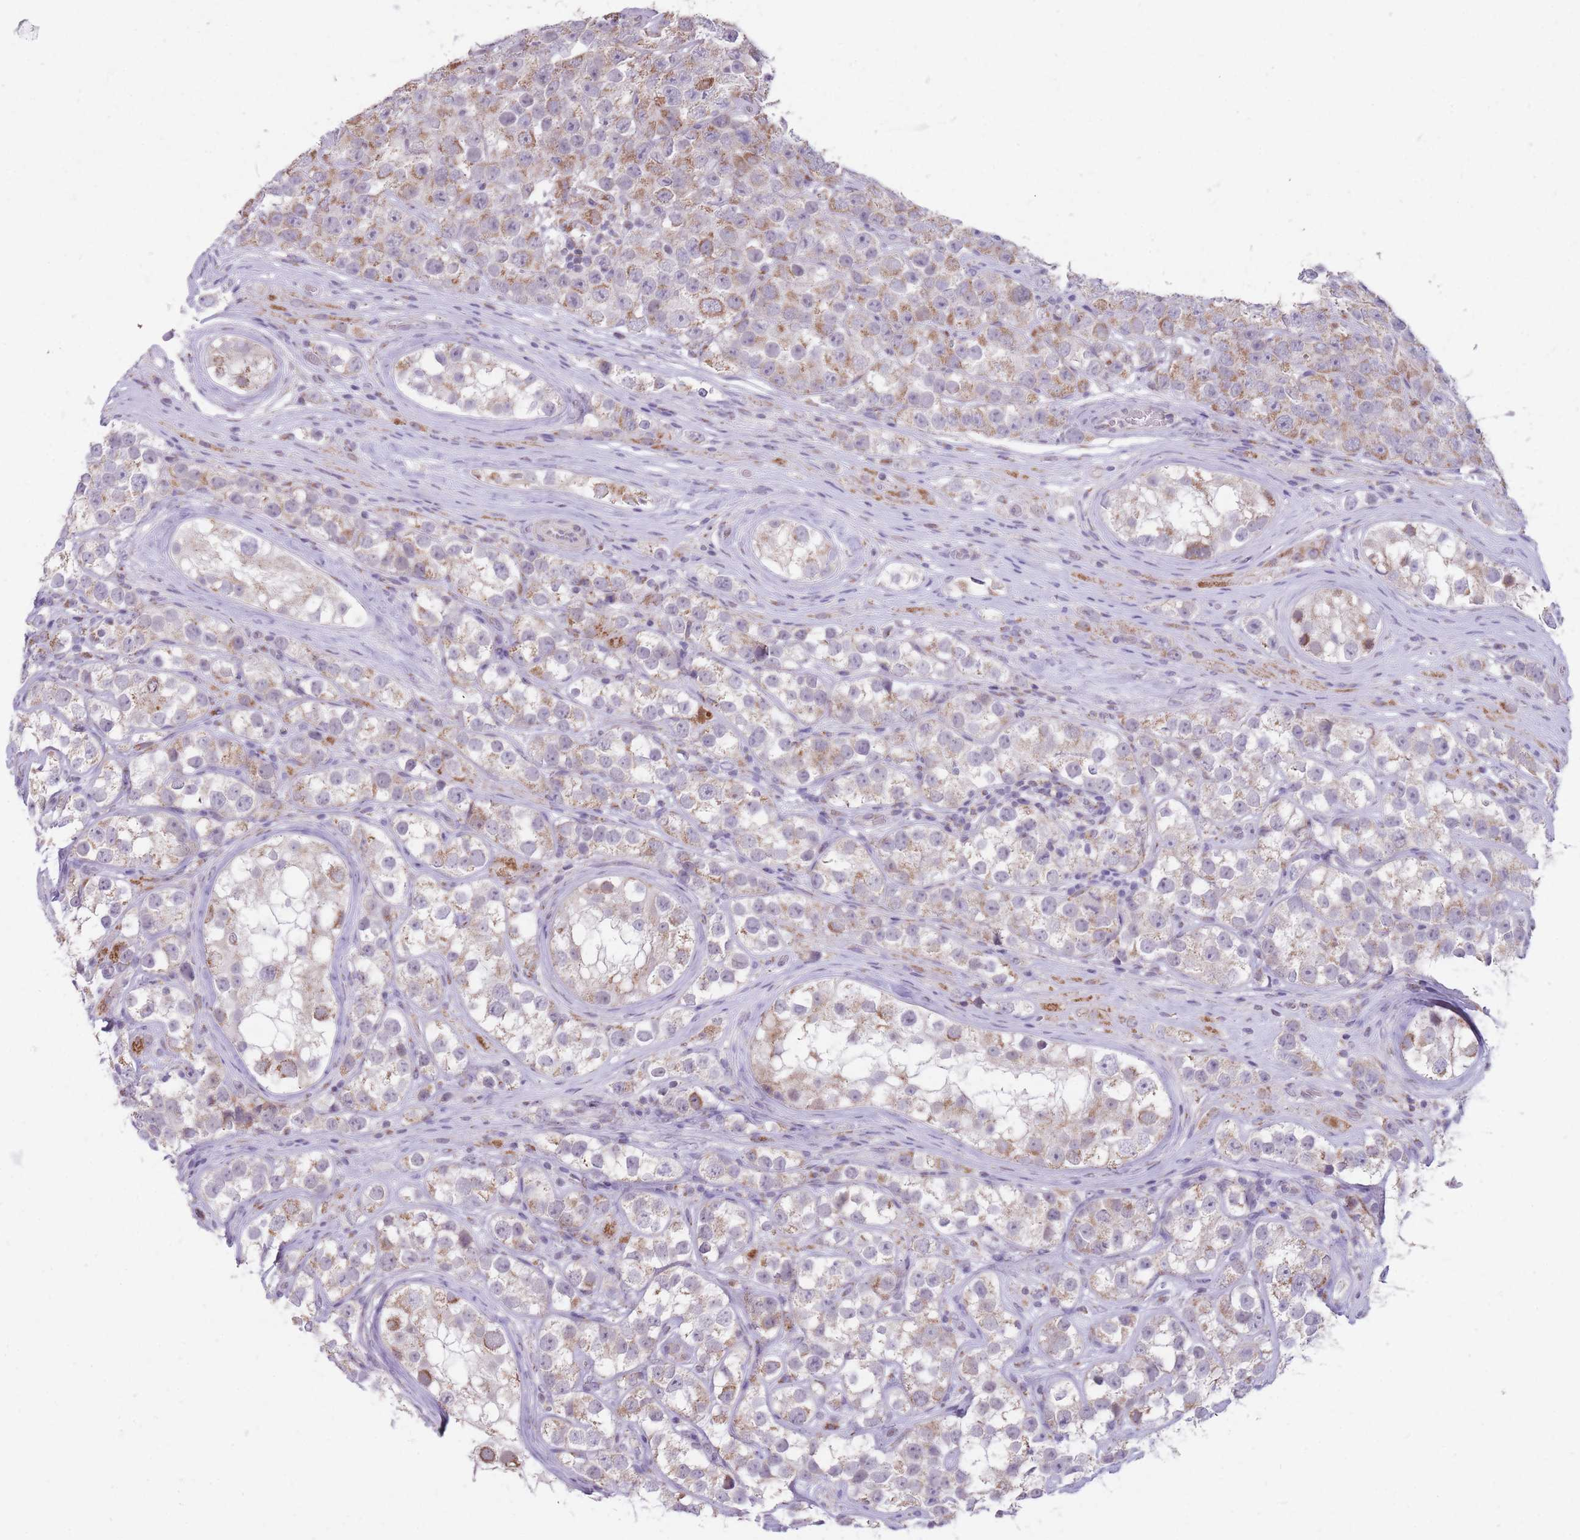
{"staining": {"intensity": "moderate", "quantity": "25%-75%", "location": "cytoplasmic/membranous"}, "tissue": "testis cancer", "cell_type": "Tumor cells", "image_type": "cancer", "snomed": [{"axis": "morphology", "description": "Seminoma, NOS"}, {"axis": "topography", "description": "Testis"}], "caption": "High-power microscopy captured an immunohistochemistry micrograph of testis seminoma, revealing moderate cytoplasmic/membranous staining in about 25%-75% of tumor cells.", "gene": "NELL1", "patient": {"sex": "male", "age": 28}}